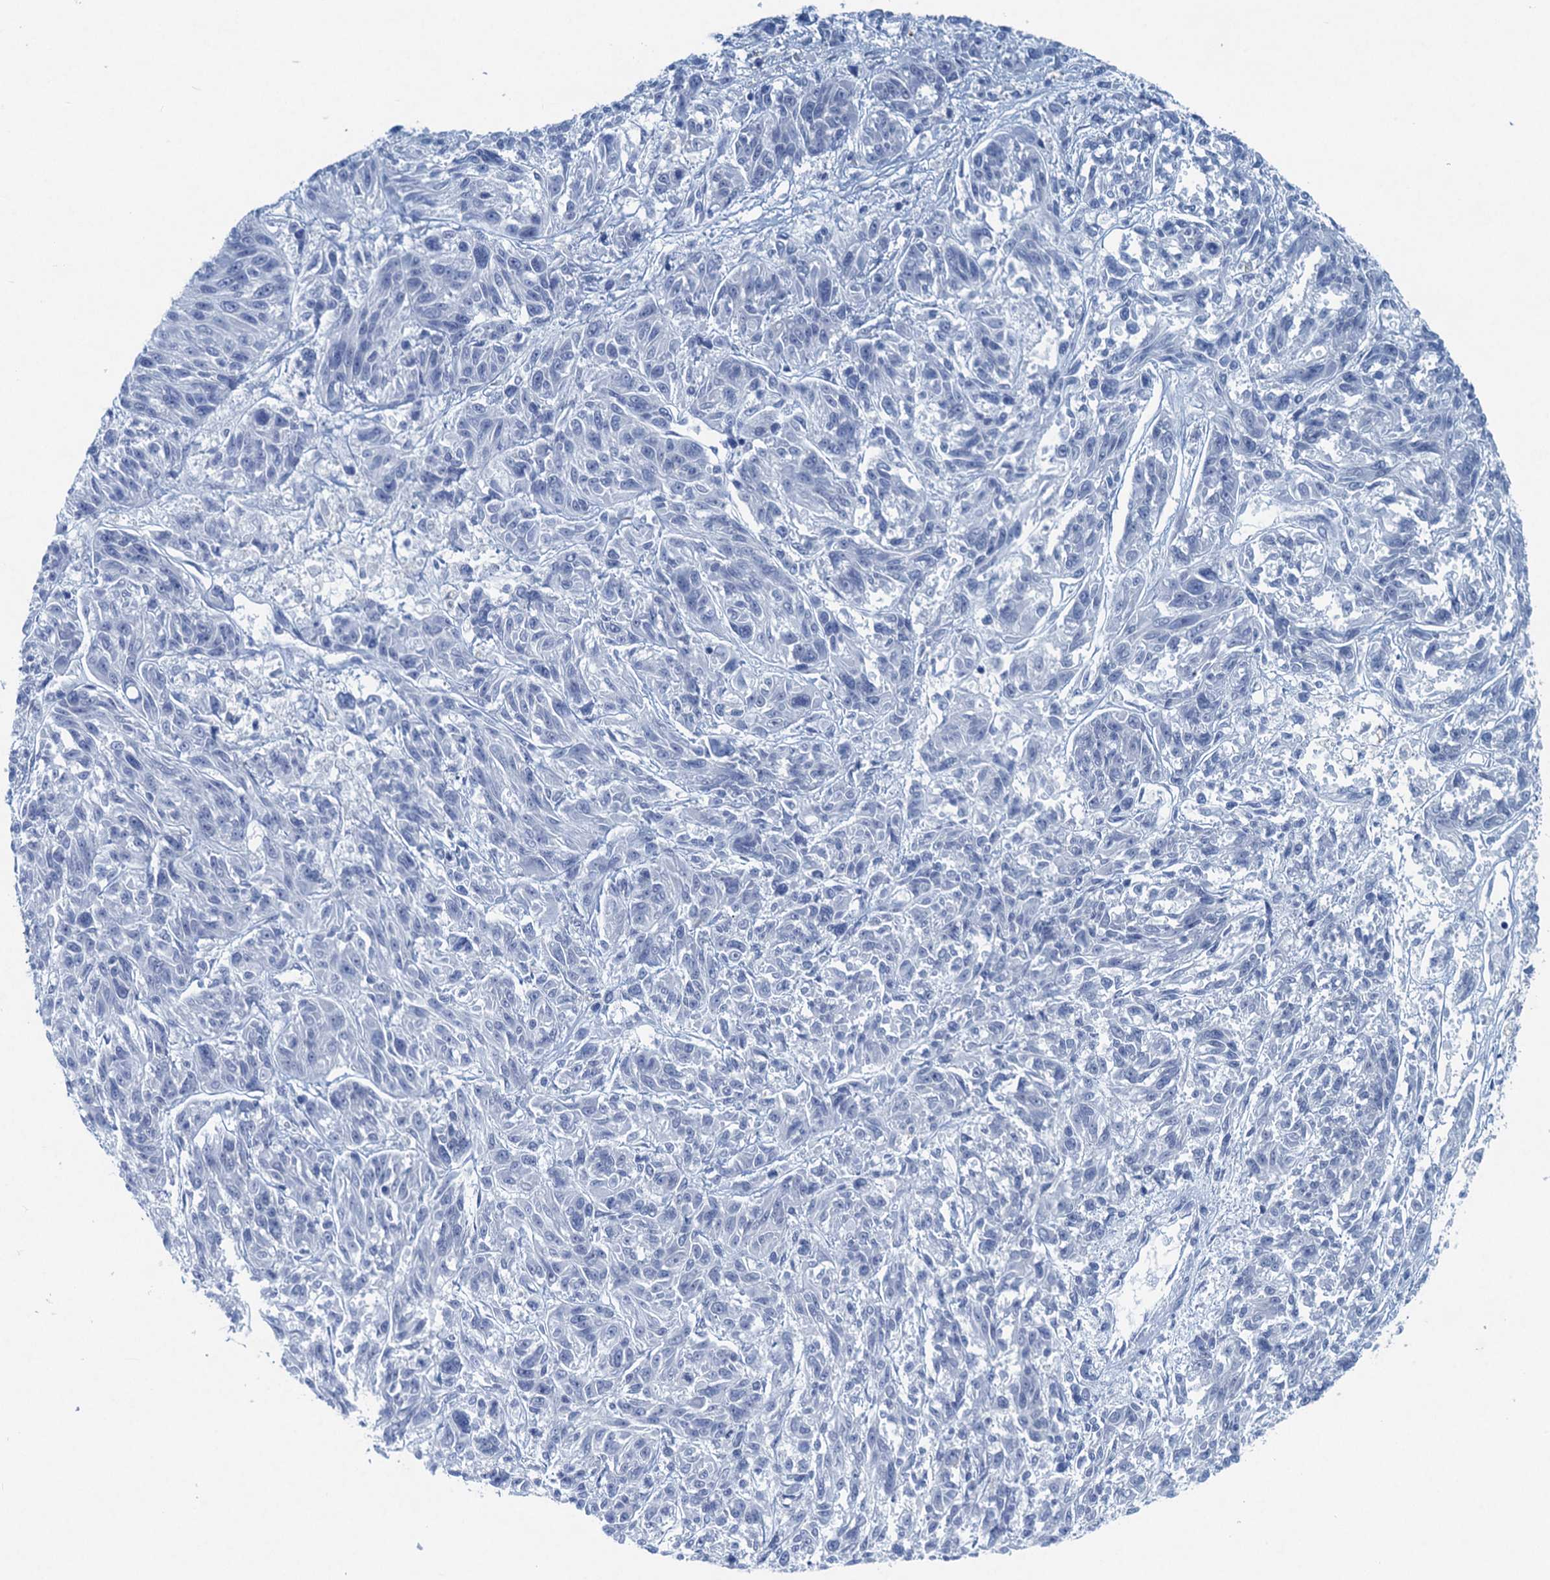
{"staining": {"intensity": "negative", "quantity": "none", "location": "none"}, "tissue": "melanoma", "cell_type": "Tumor cells", "image_type": "cancer", "snomed": [{"axis": "morphology", "description": "Malignant melanoma, NOS"}, {"axis": "topography", "description": "Skin"}], "caption": "Immunohistochemistry (IHC) photomicrograph of neoplastic tissue: melanoma stained with DAB displays no significant protein staining in tumor cells.", "gene": "HAPSTR1", "patient": {"sex": "male", "age": 53}}